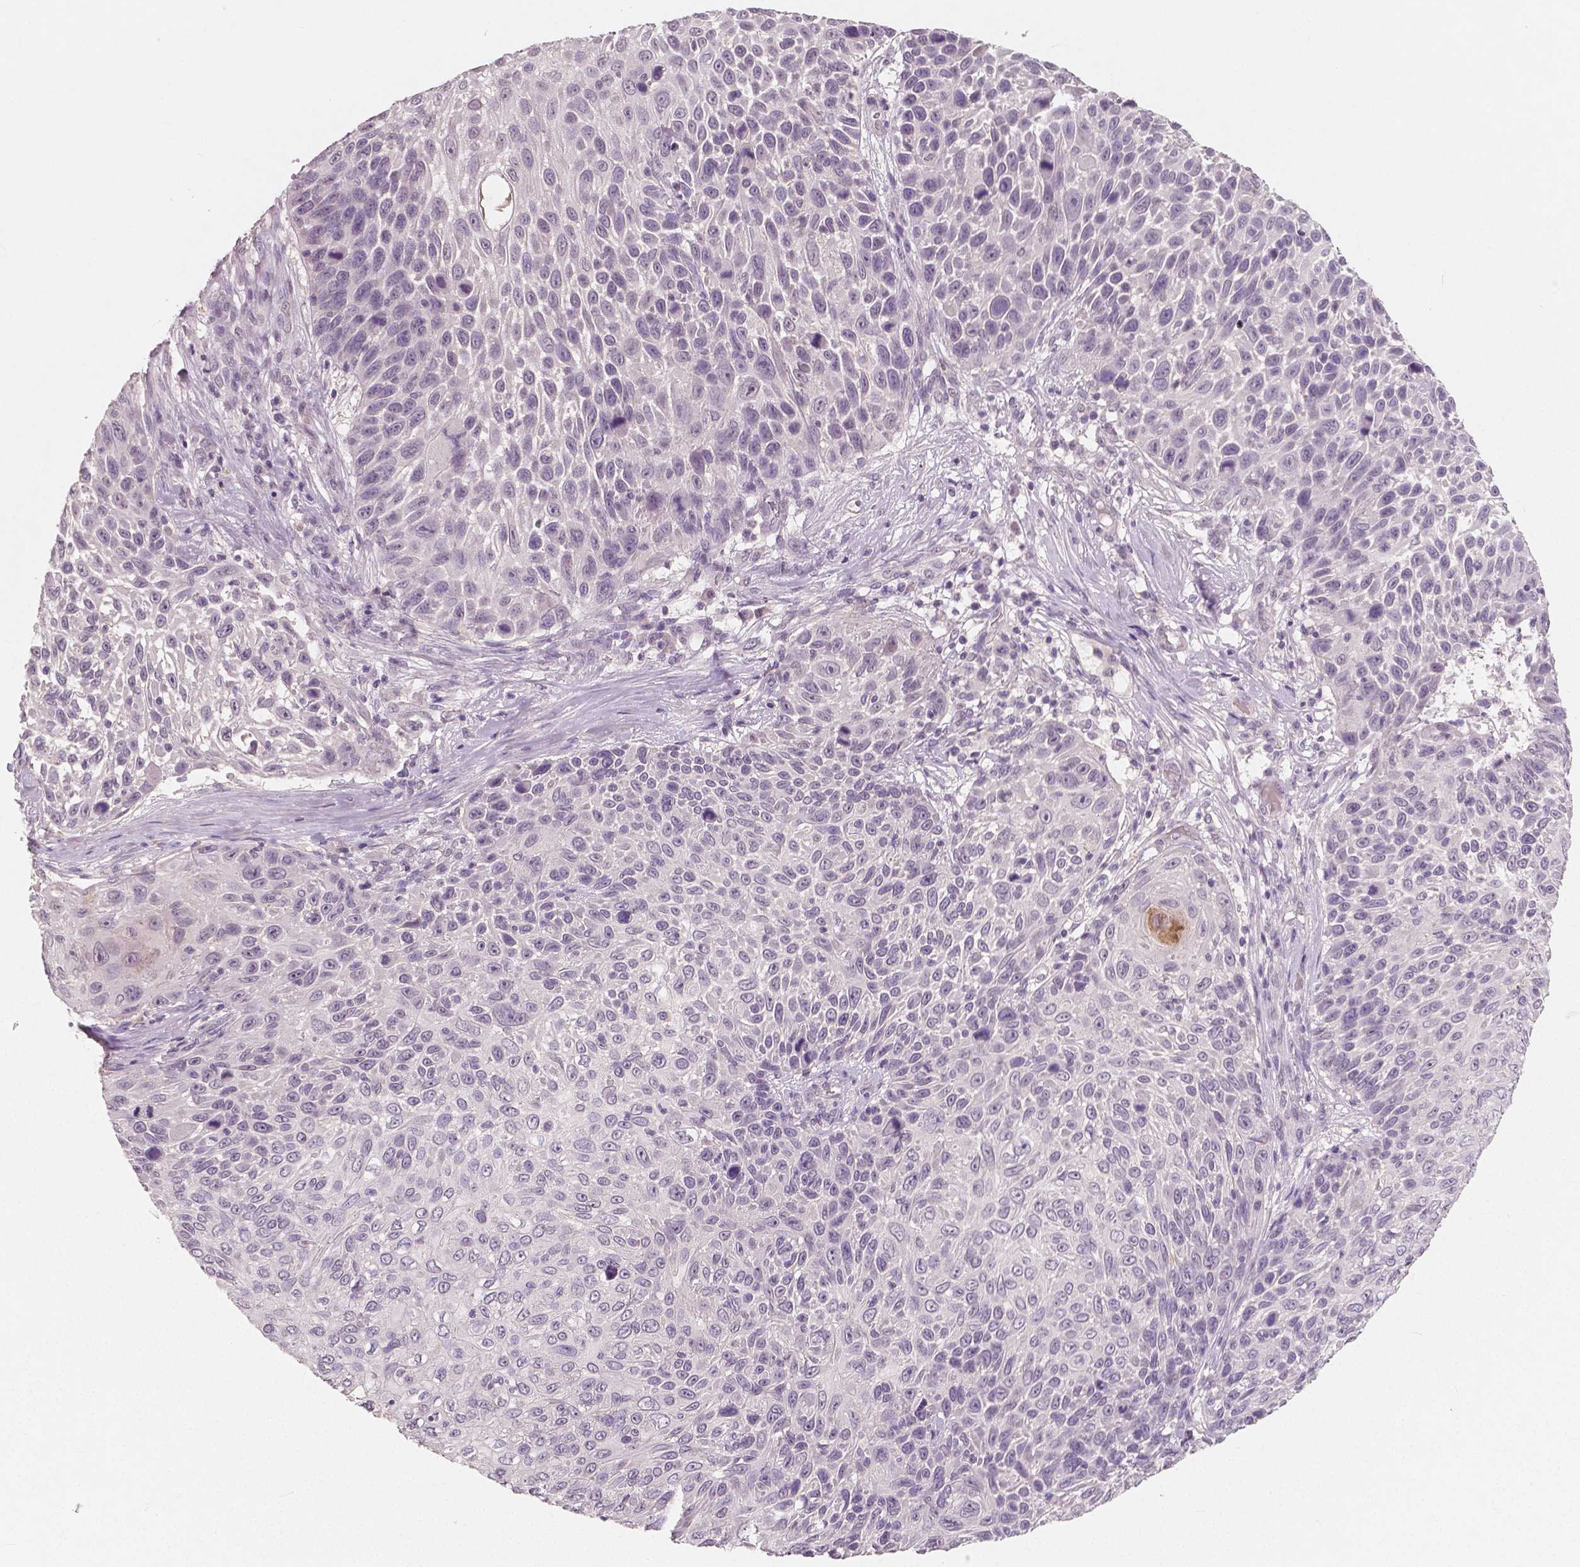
{"staining": {"intensity": "negative", "quantity": "none", "location": "none"}, "tissue": "skin cancer", "cell_type": "Tumor cells", "image_type": "cancer", "snomed": [{"axis": "morphology", "description": "Squamous cell carcinoma, NOS"}, {"axis": "topography", "description": "Skin"}], "caption": "High power microscopy image of an IHC image of skin squamous cell carcinoma, revealing no significant staining in tumor cells.", "gene": "RNASE7", "patient": {"sex": "male", "age": 92}}